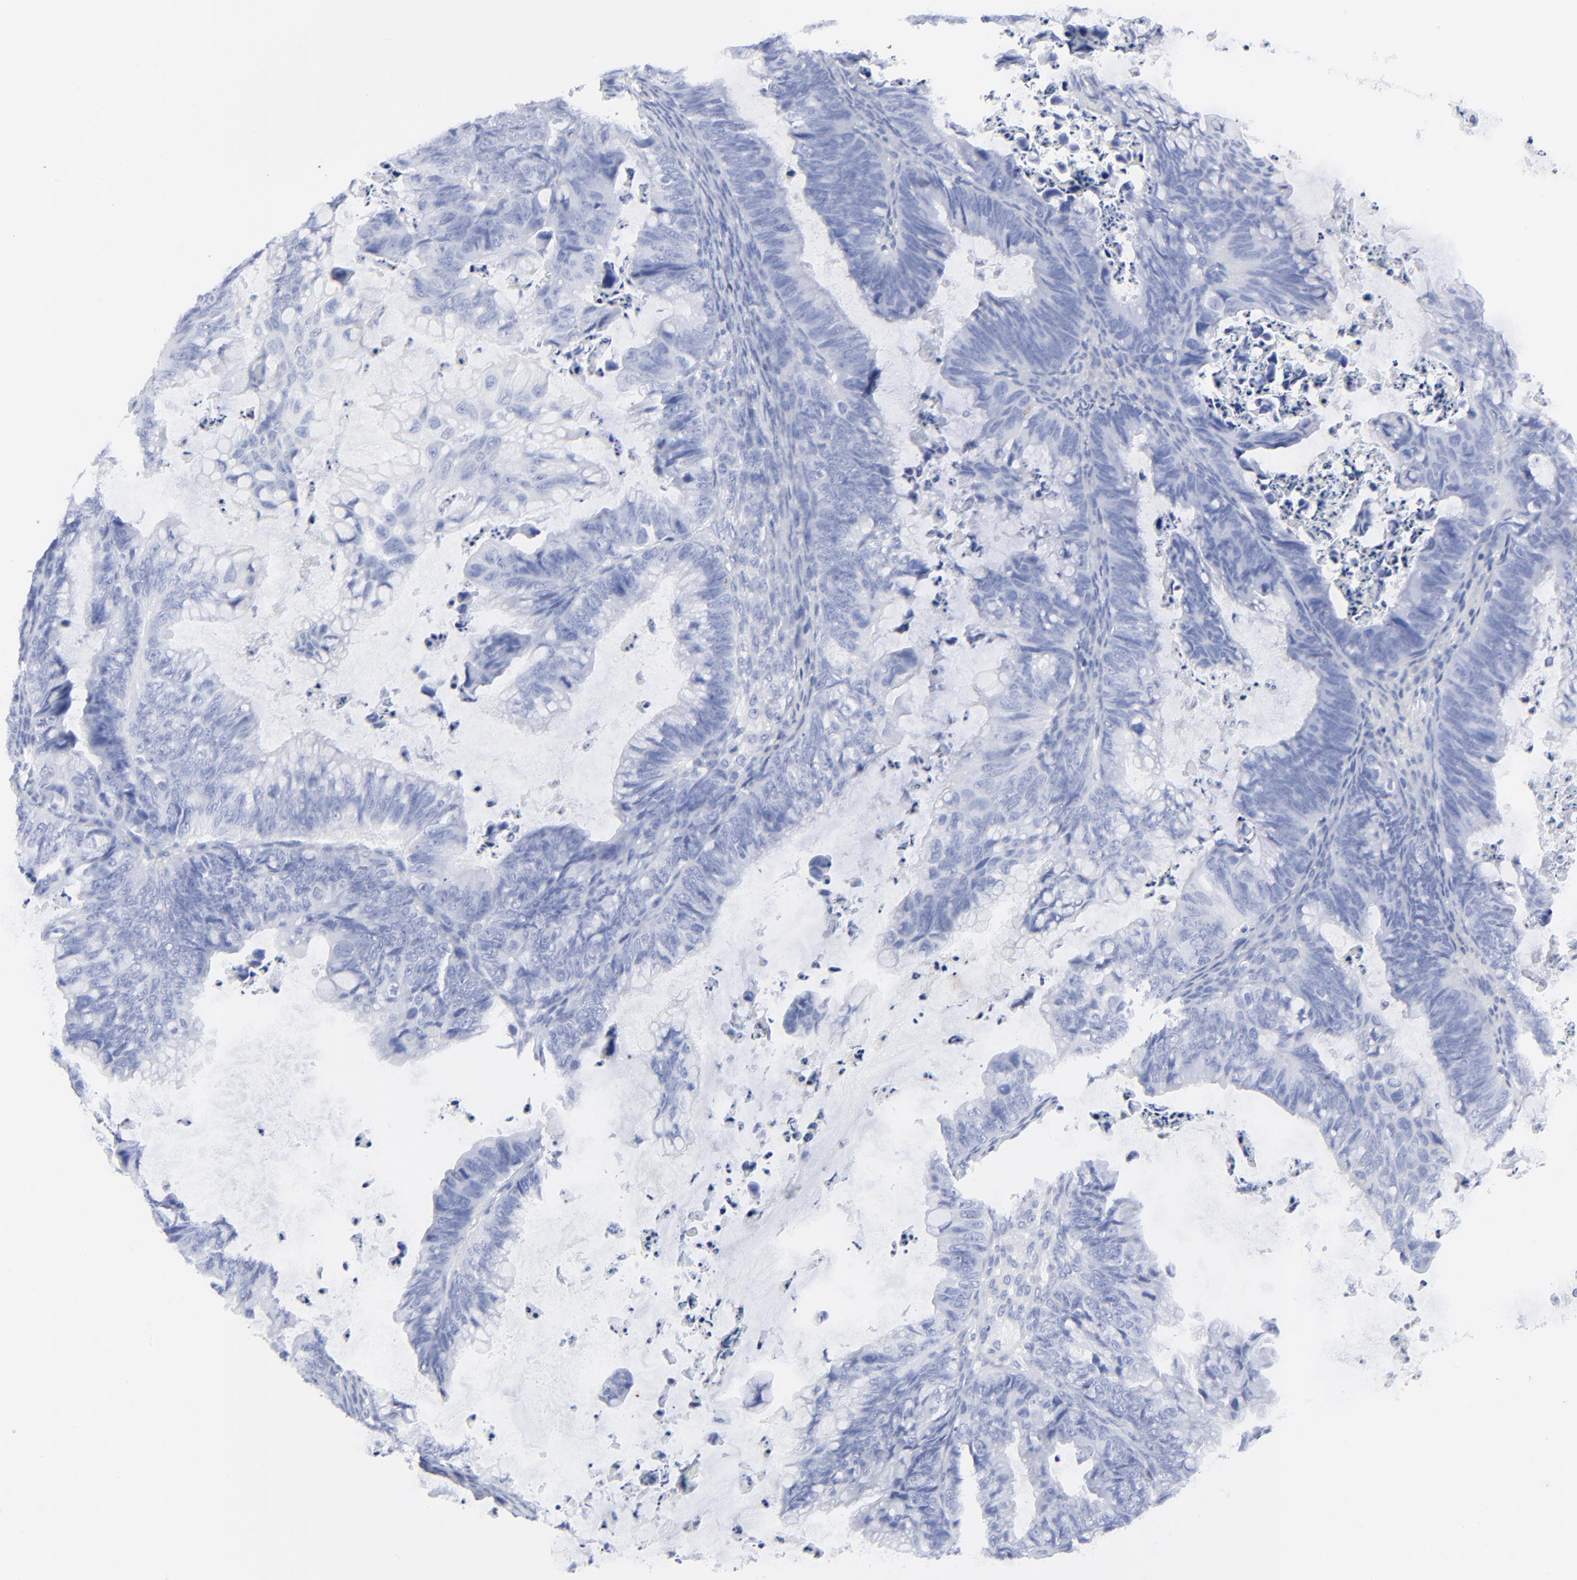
{"staining": {"intensity": "negative", "quantity": "none", "location": "none"}, "tissue": "ovarian cancer", "cell_type": "Tumor cells", "image_type": "cancer", "snomed": [{"axis": "morphology", "description": "Cystadenocarcinoma, mucinous, NOS"}, {"axis": "topography", "description": "Ovary"}], "caption": "Immunohistochemistry micrograph of ovarian cancer (mucinous cystadenocarcinoma) stained for a protein (brown), which exhibits no expression in tumor cells. (DAB IHC with hematoxylin counter stain).", "gene": "LCK", "patient": {"sex": "female", "age": 36}}